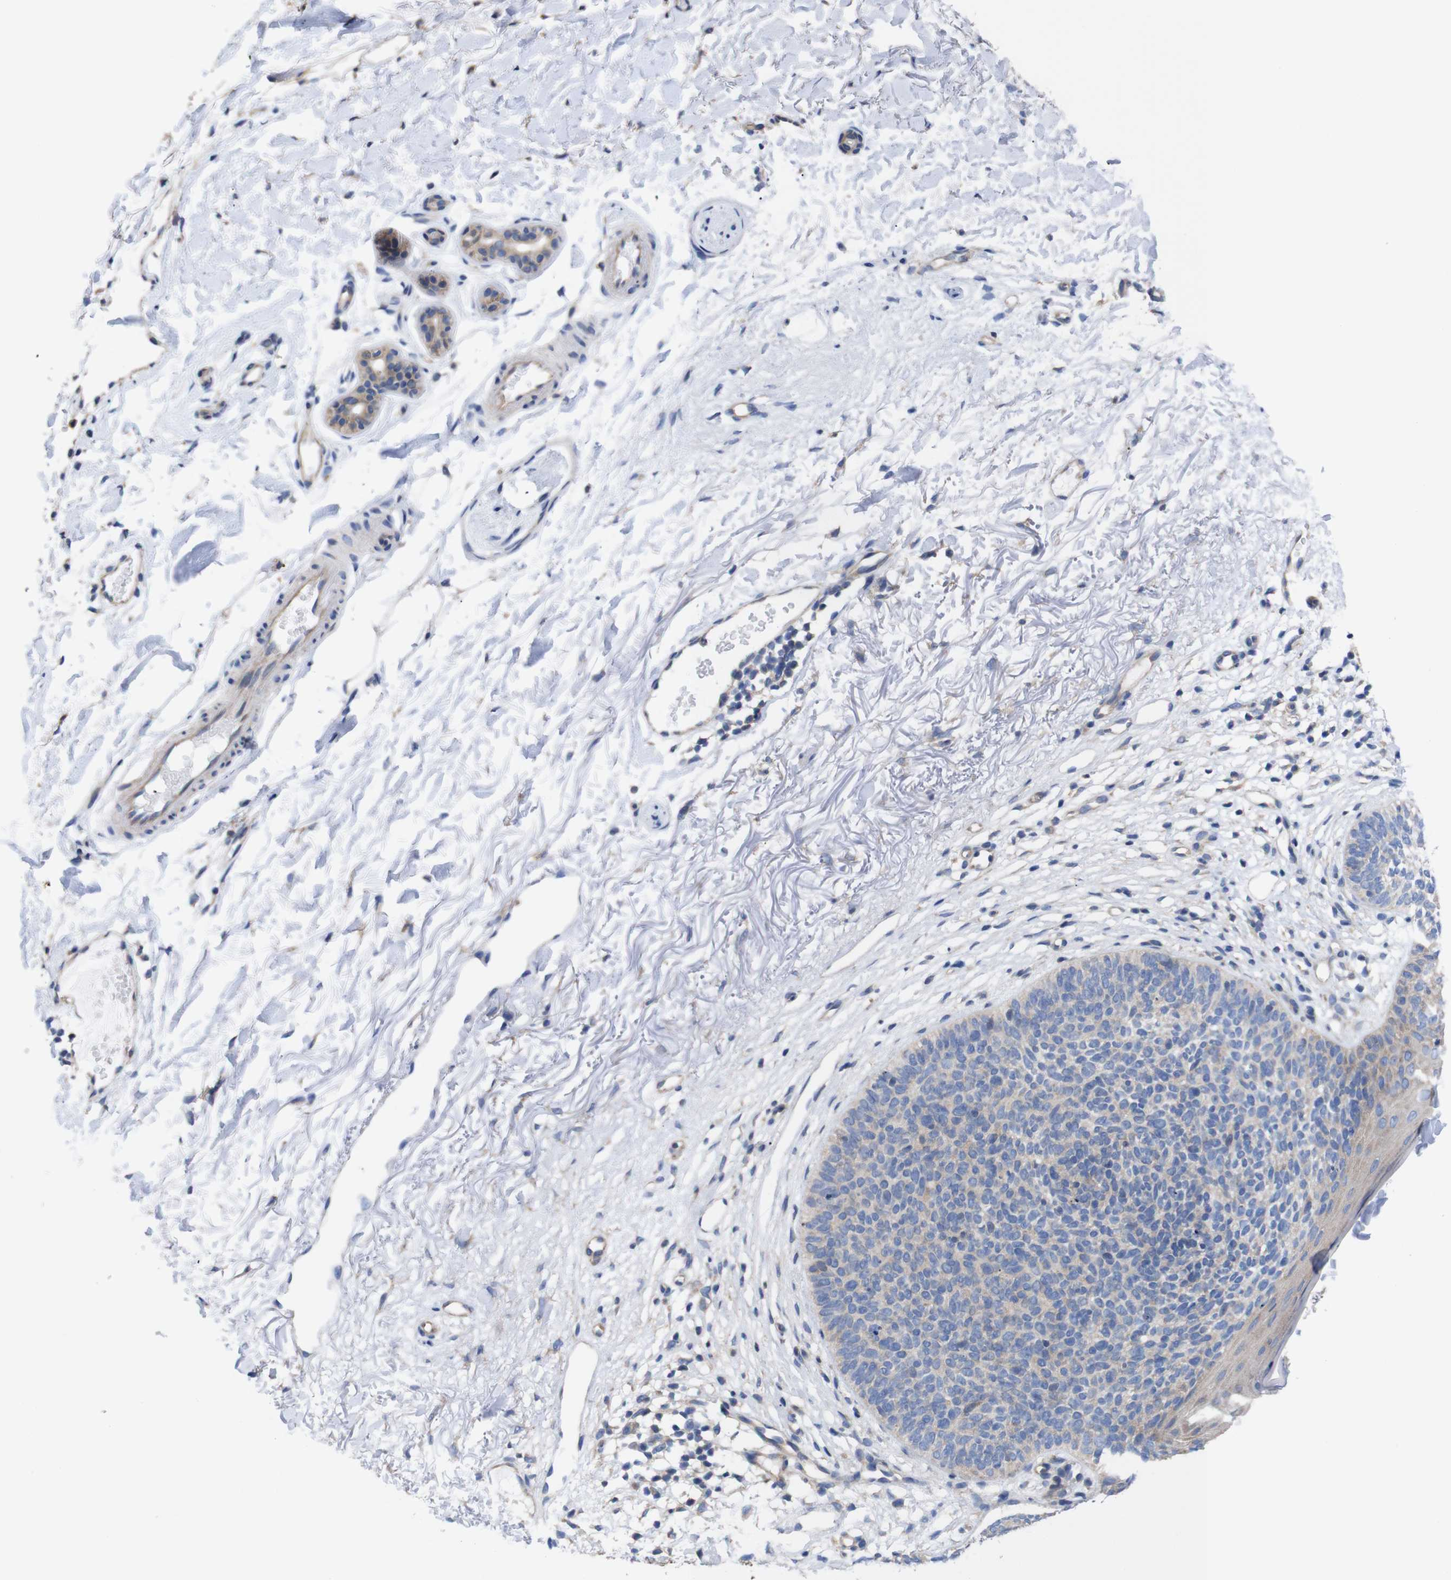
{"staining": {"intensity": "weak", "quantity": "25%-75%", "location": "cytoplasmic/membranous"}, "tissue": "skin cancer", "cell_type": "Tumor cells", "image_type": "cancer", "snomed": [{"axis": "morphology", "description": "Basal cell carcinoma"}, {"axis": "topography", "description": "Skin"}], "caption": "Immunohistochemistry histopathology image of neoplastic tissue: basal cell carcinoma (skin) stained using immunohistochemistry displays low levels of weak protein expression localized specifically in the cytoplasmic/membranous of tumor cells, appearing as a cytoplasmic/membranous brown color.", "gene": "USH1C", "patient": {"sex": "female", "age": 70}}